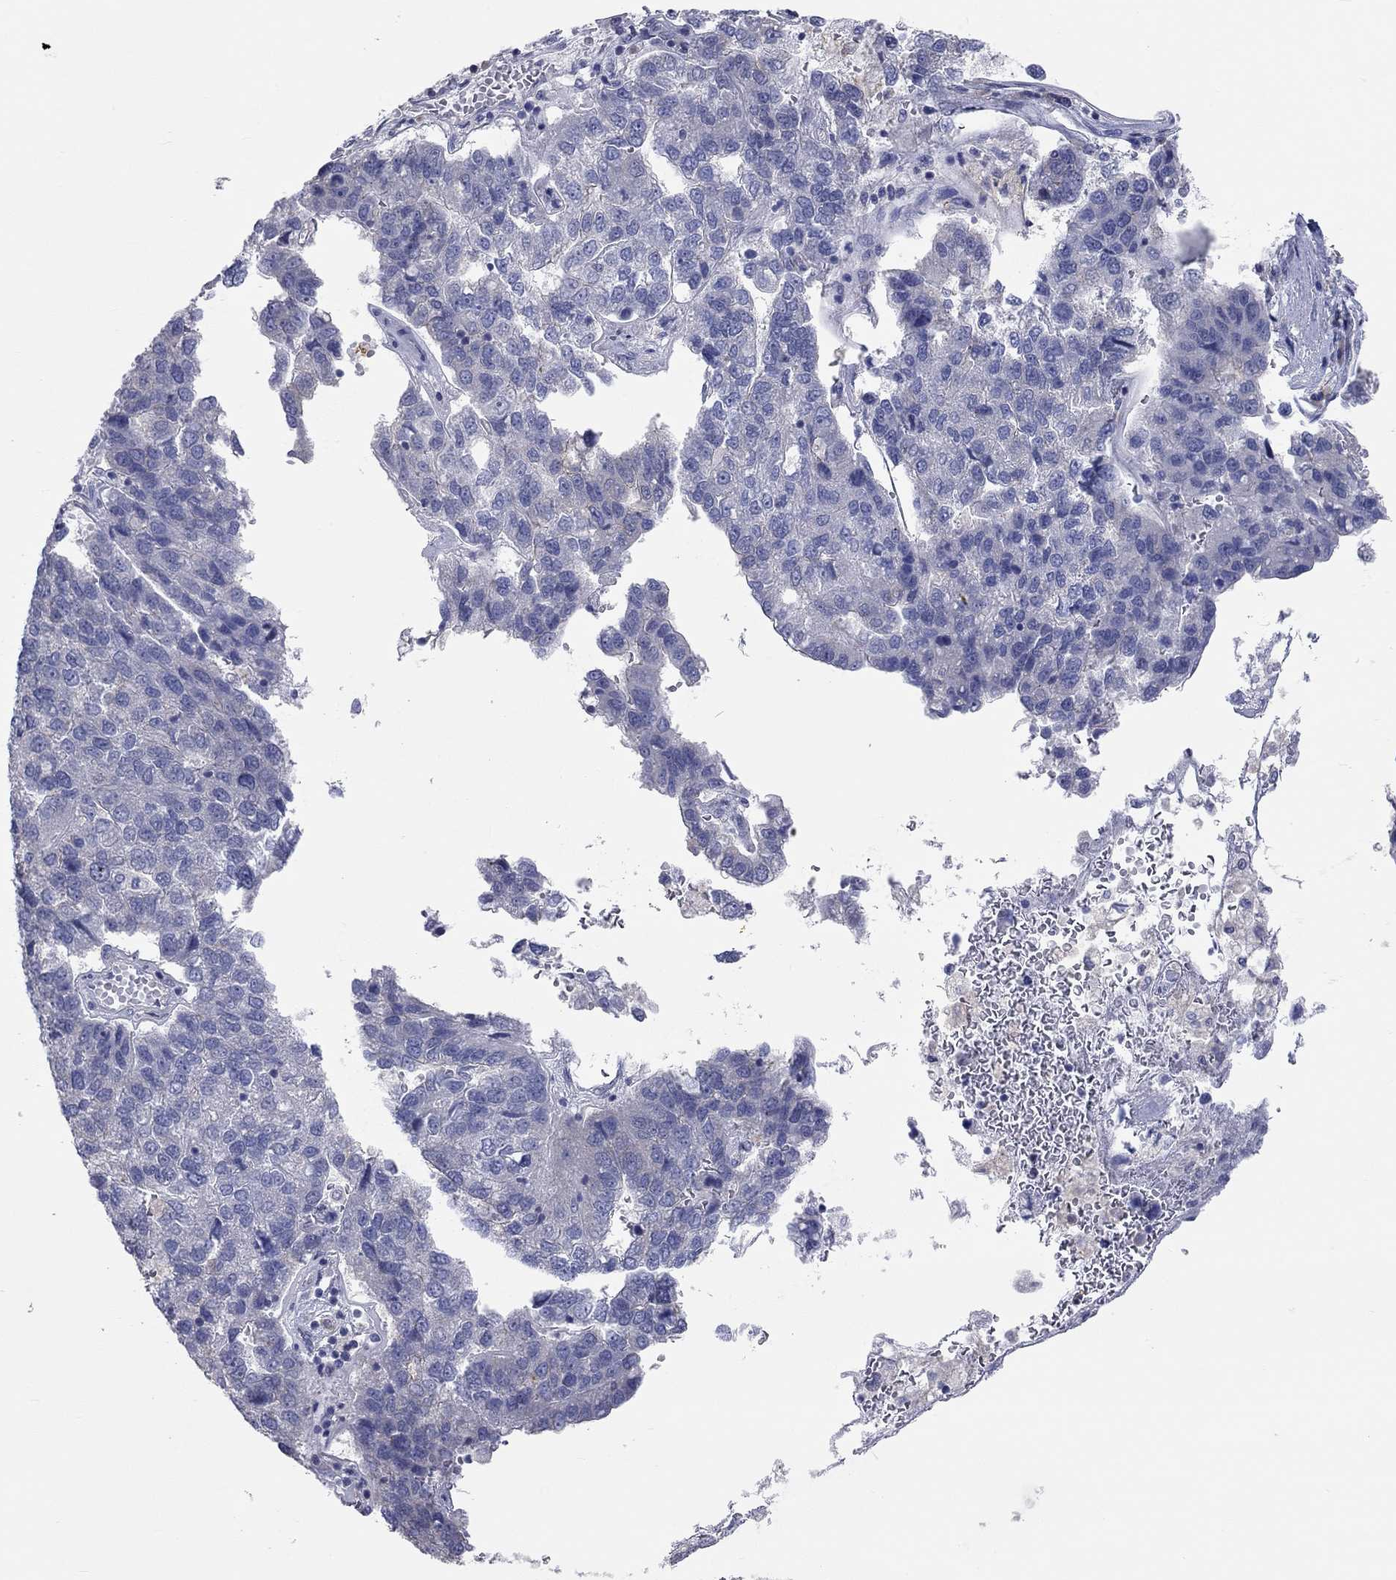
{"staining": {"intensity": "negative", "quantity": "none", "location": "none"}, "tissue": "pancreatic cancer", "cell_type": "Tumor cells", "image_type": "cancer", "snomed": [{"axis": "morphology", "description": "Adenocarcinoma, NOS"}, {"axis": "topography", "description": "Pancreas"}], "caption": "Immunohistochemical staining of pancreatic cancer shows no significant staining in tumor cells. Brightfield microscopy of IHC stained with DAB (brown) and hematoxylin (blue), captured at high magnification.", "gene": "PCDHGA10", "patient": {"sex": "female", "age": 61}}